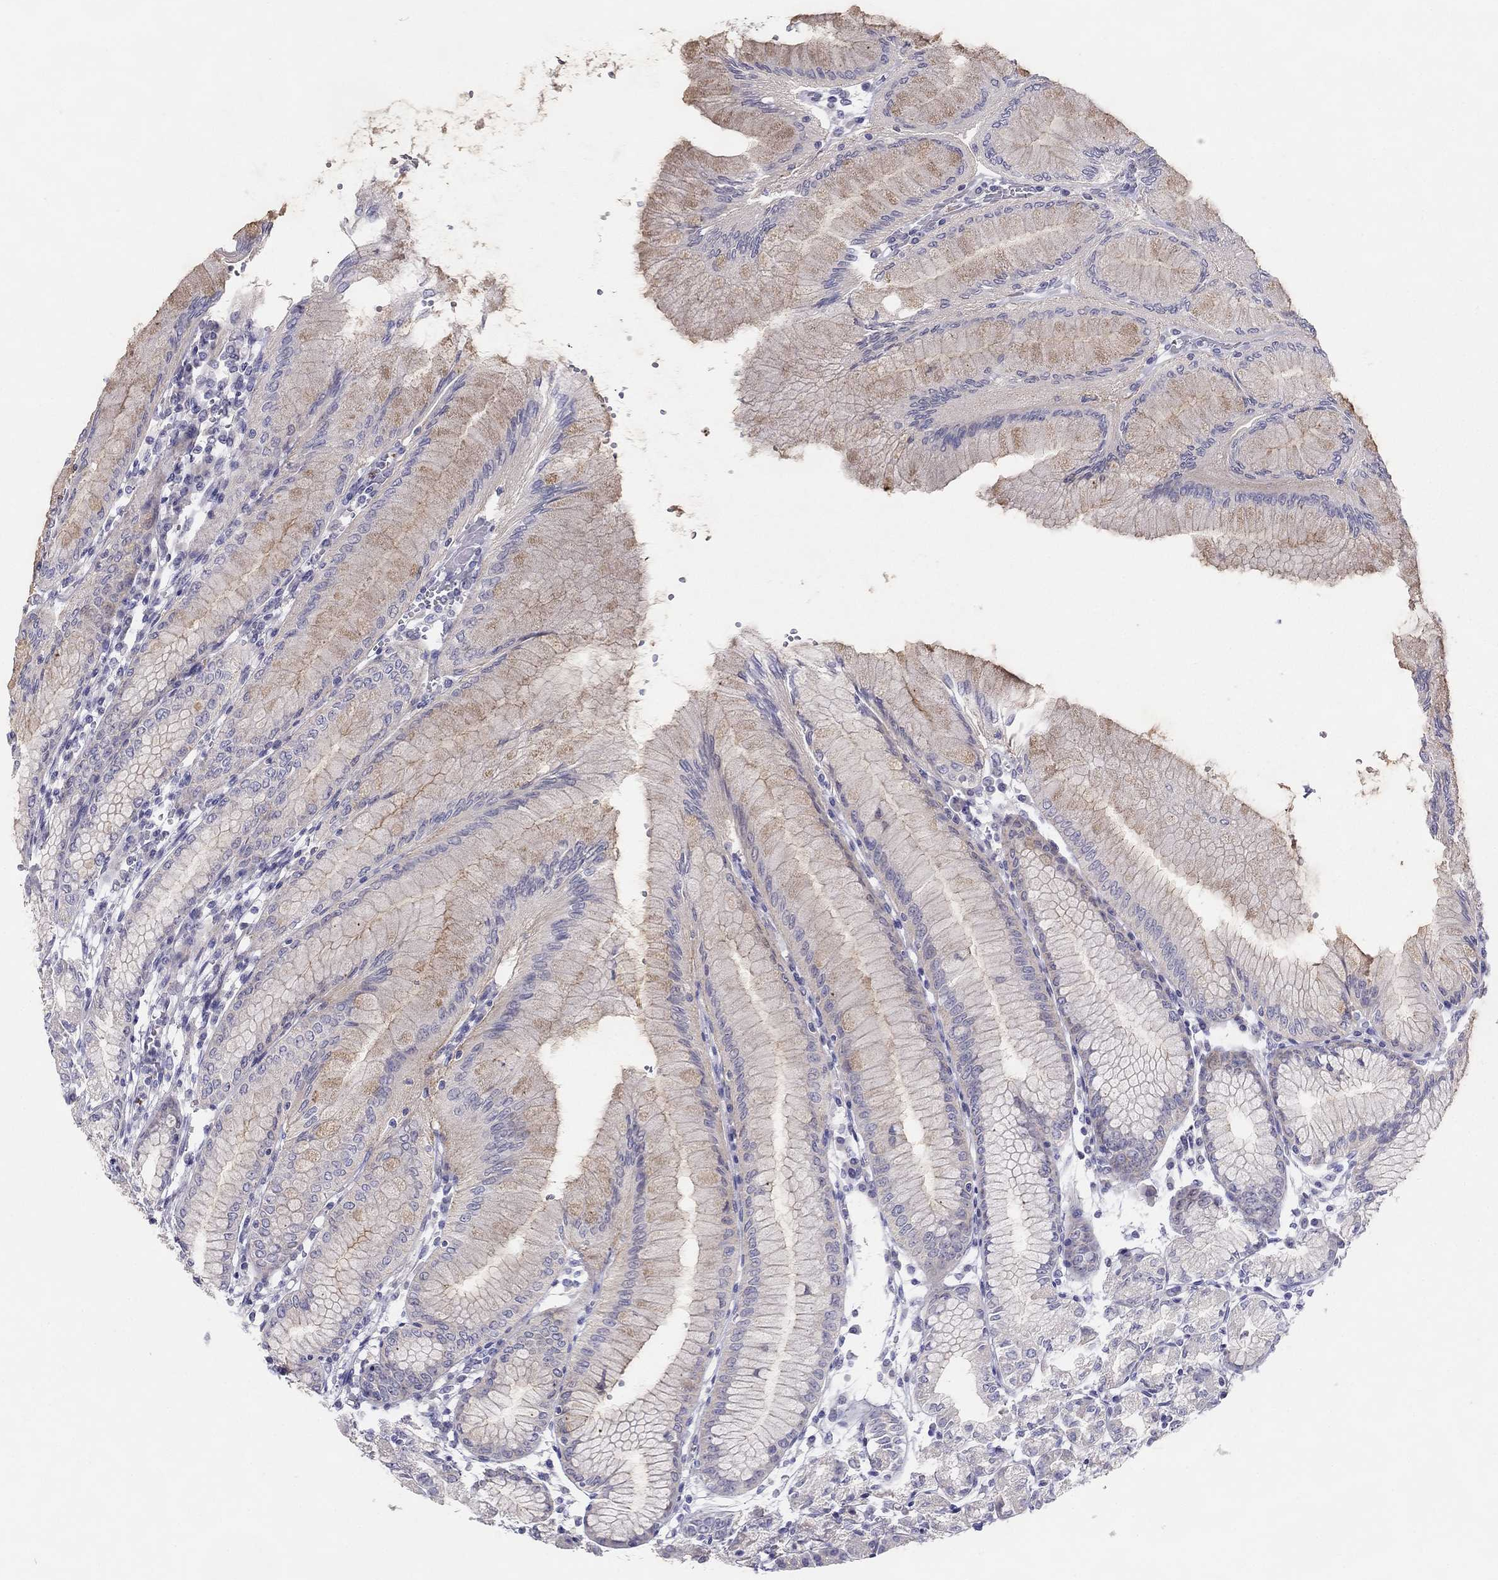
{"staining": {"intensity": "weak", "quantity": "25%-75%", "location": "cytoplasmic/membranous"}, "tissue": "stomach", "cell_type": "Glandular cells", "image_type": "normal", "snomed": [{"axis": "morphology", "description": "Normal tissue, NOS"}, {"axis": "topography", "description": "Skeletal muscle"}, {"axis": "topography", "description": "Stomach"}], "caption": "Human stomach stained with a brown dye shows weak cytoplasmic/membranous positive staining in approximately 25%-75% of glandular cells.", "gene": "MGAT4C", "patient": {"sex": "female", "age": 57}}